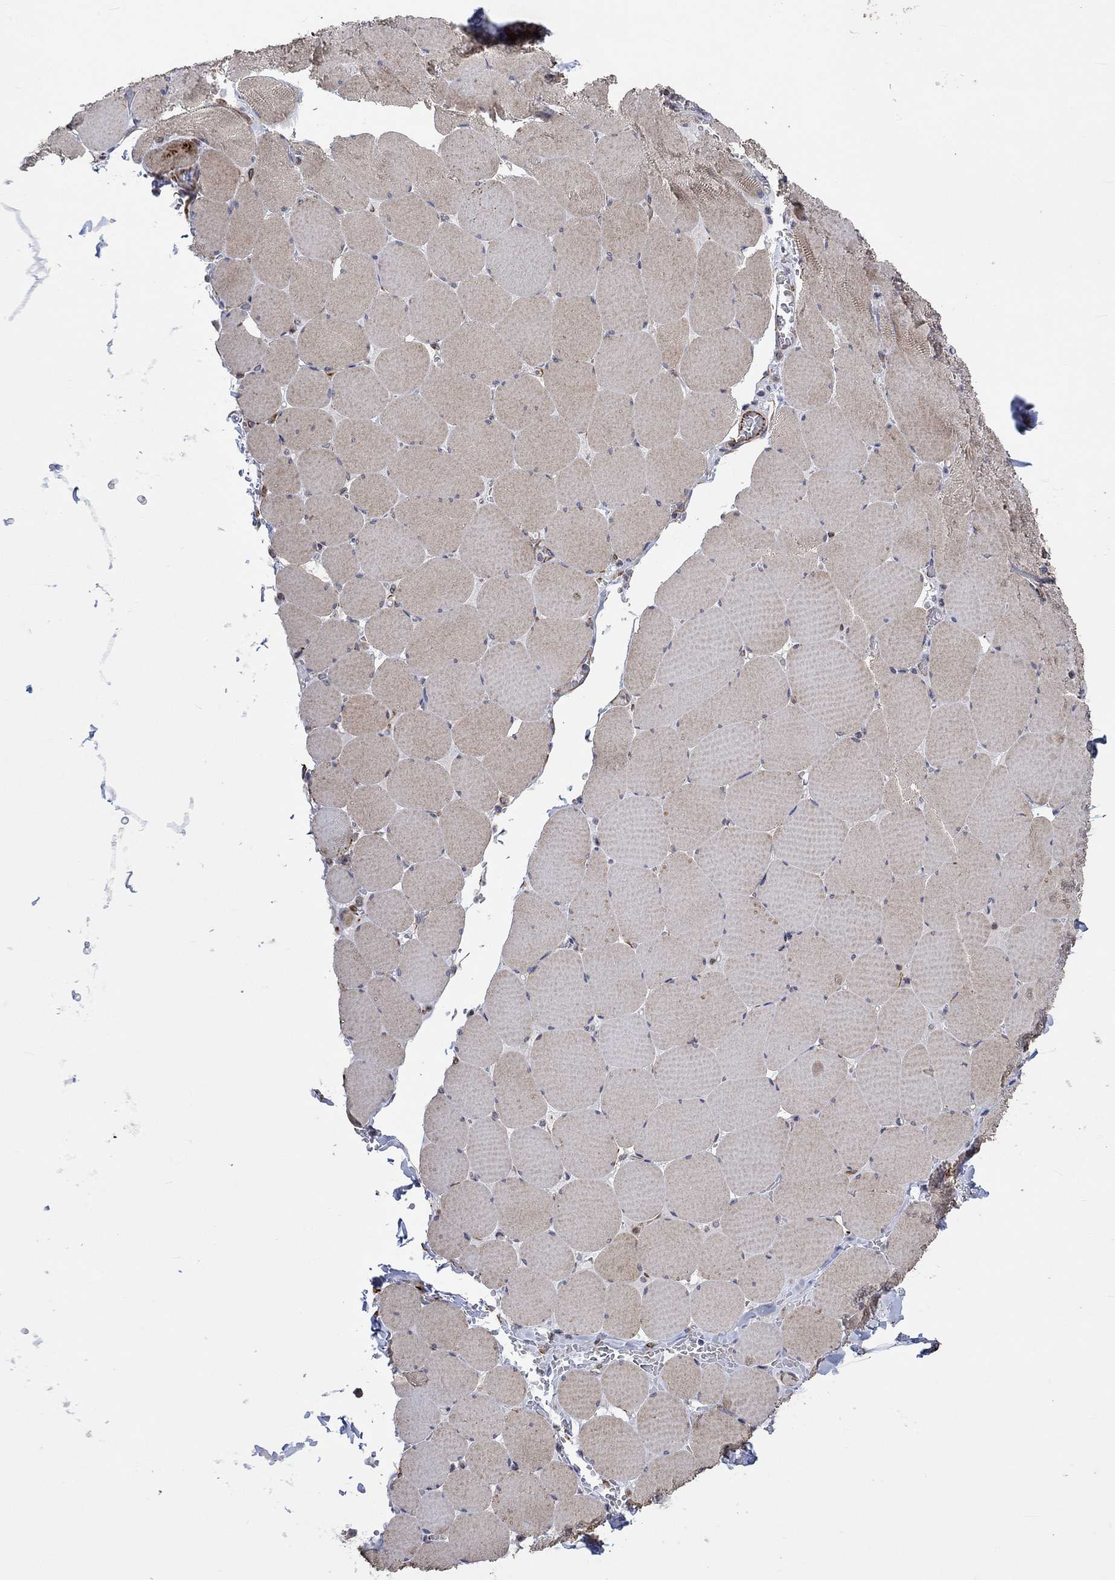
{"staining": {"intensity": "weak", "quantity": "25%-75%", "location": "cytoplasmic/membranous"}, "tissue": "skeletal muscle", "cell_type": "Myocytes", "image_type": "normal", "snomed": [{"axis": "morphology", "description": "Normal tissue, NOS"}, {"axis": "morphology", "description": "Malignant melanoma, Metastatic site"}, {"axis": "topography", "description": "Skeletal muscle"}], "caption": "Immunohistochemistry (IHC) (DAB) staining of unremarkable skeletal muscle shows weak cytoplasmic/membranous protein expression in approximately 25%-75% of myocytes.", "gene": "CAMK1D", "patient": {"sex": "male", "age": 50}}